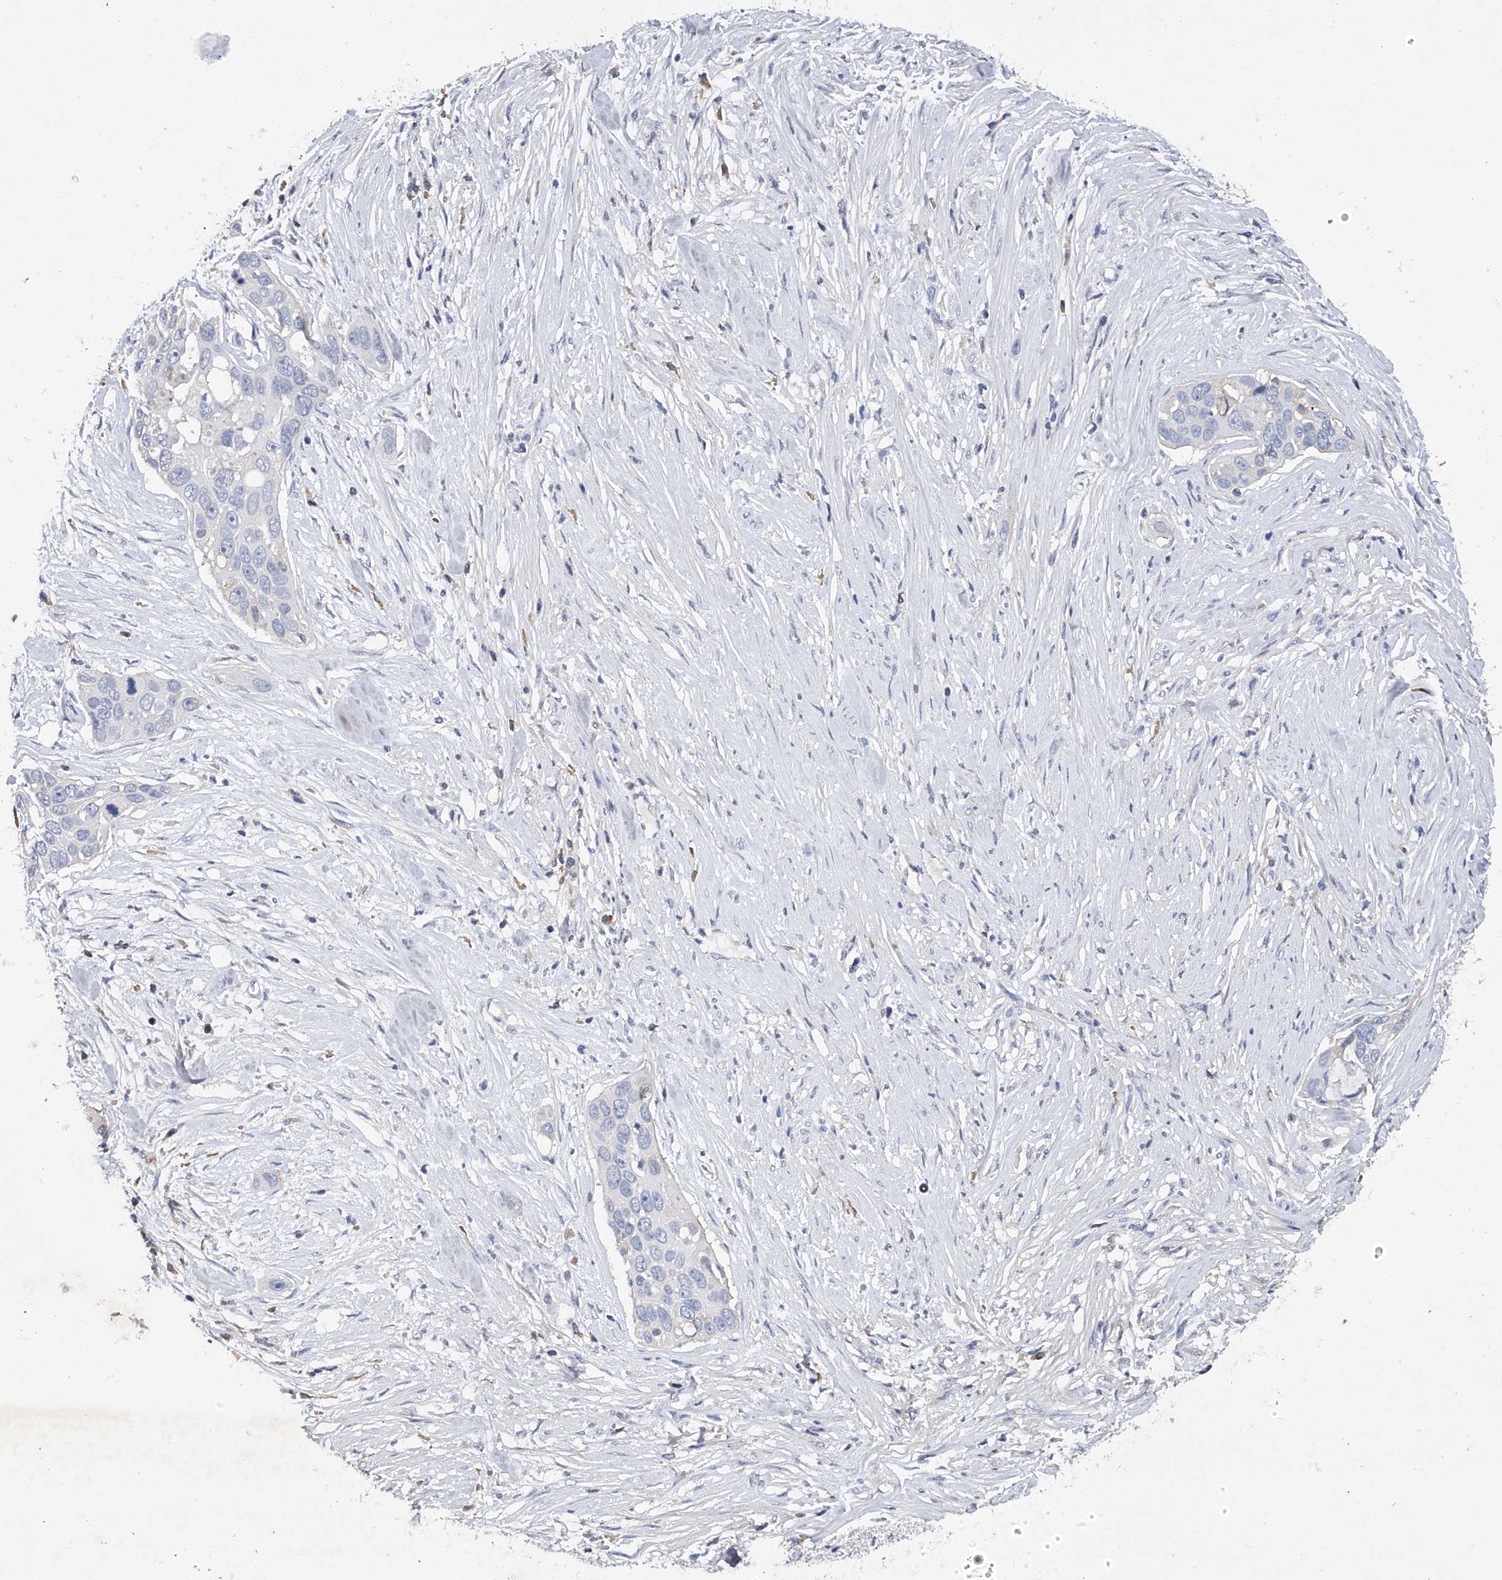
{"staining": {"intensity": "negative", "quantity": "none", "location": "none"}, "tissue": "pancreatic cancer", "cell_type": "Tumor cells", "image_type": "cancer", "snomed": [{"axis": "morphology", "description": "Adenocarcinoma, NOS"}, {"axis": "topography", "description": "Pancreas"}], "caption": "A photomicrograph of human pancreatic cancer is negative for staining in tumor cells.", "gene": "ASNS", "patient": {"sex": "female", "age": 60}}